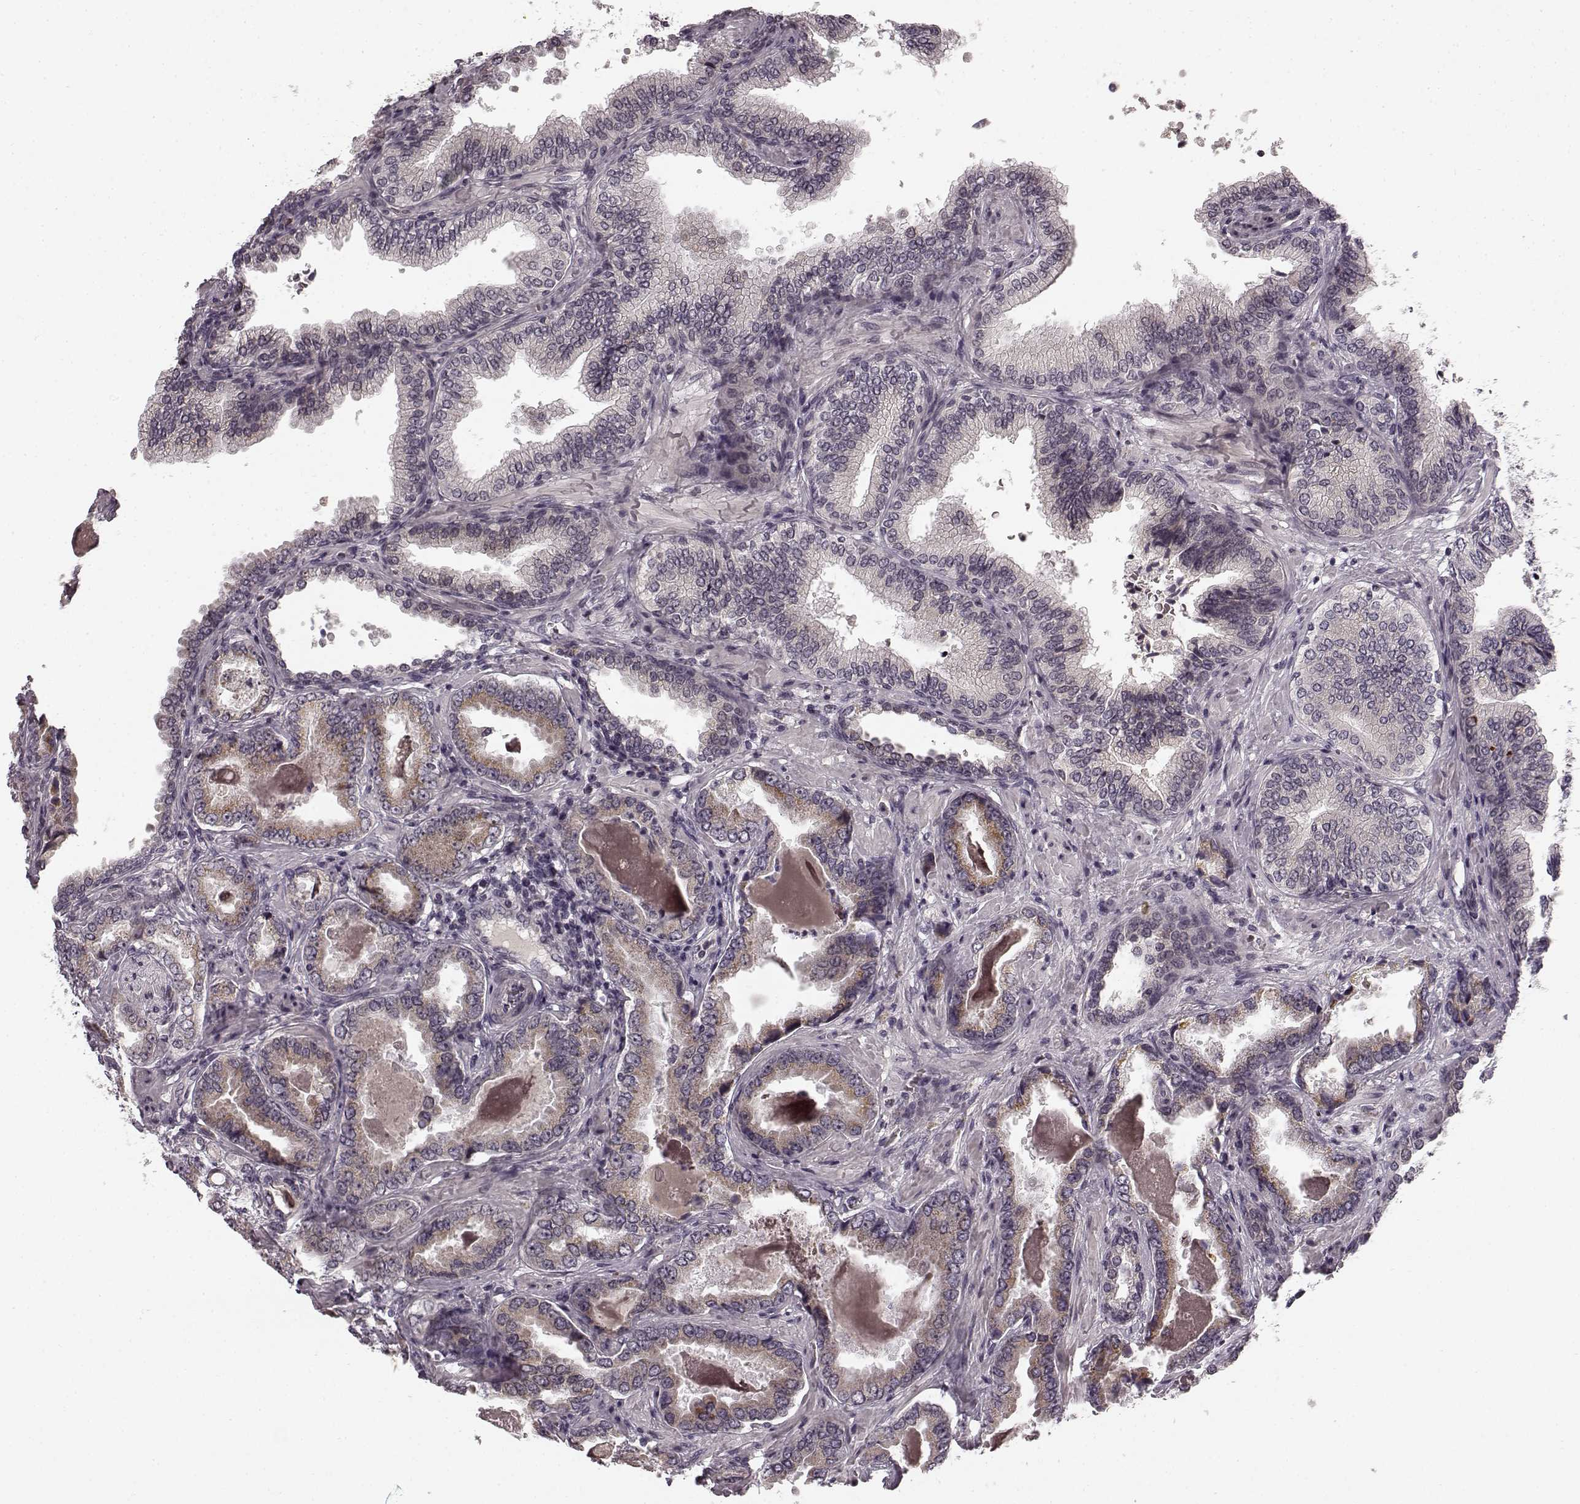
{"staining": {"intensity": "weak", "quantity": "25%-75%", "location": "cytoplasmic/membranous"}, "tissue": "prostate cancer", "cell_type": "Tumor cells", "image_type": "cancer", "snomed": [{"axis": "morphology", "description": "Adenocarcinoma, NOS"}, {"axis": "topography", "description": "Prostate"}], "caption": "About 25%-75% of tumor cells in human prostate adenocarcinoma exhibit weak cytoplasmic/membranous protein staining as visualized by brown immunohistochemical staining.", "gene": "FAM234B", "patient": {"sex": "male", "age": 64}}